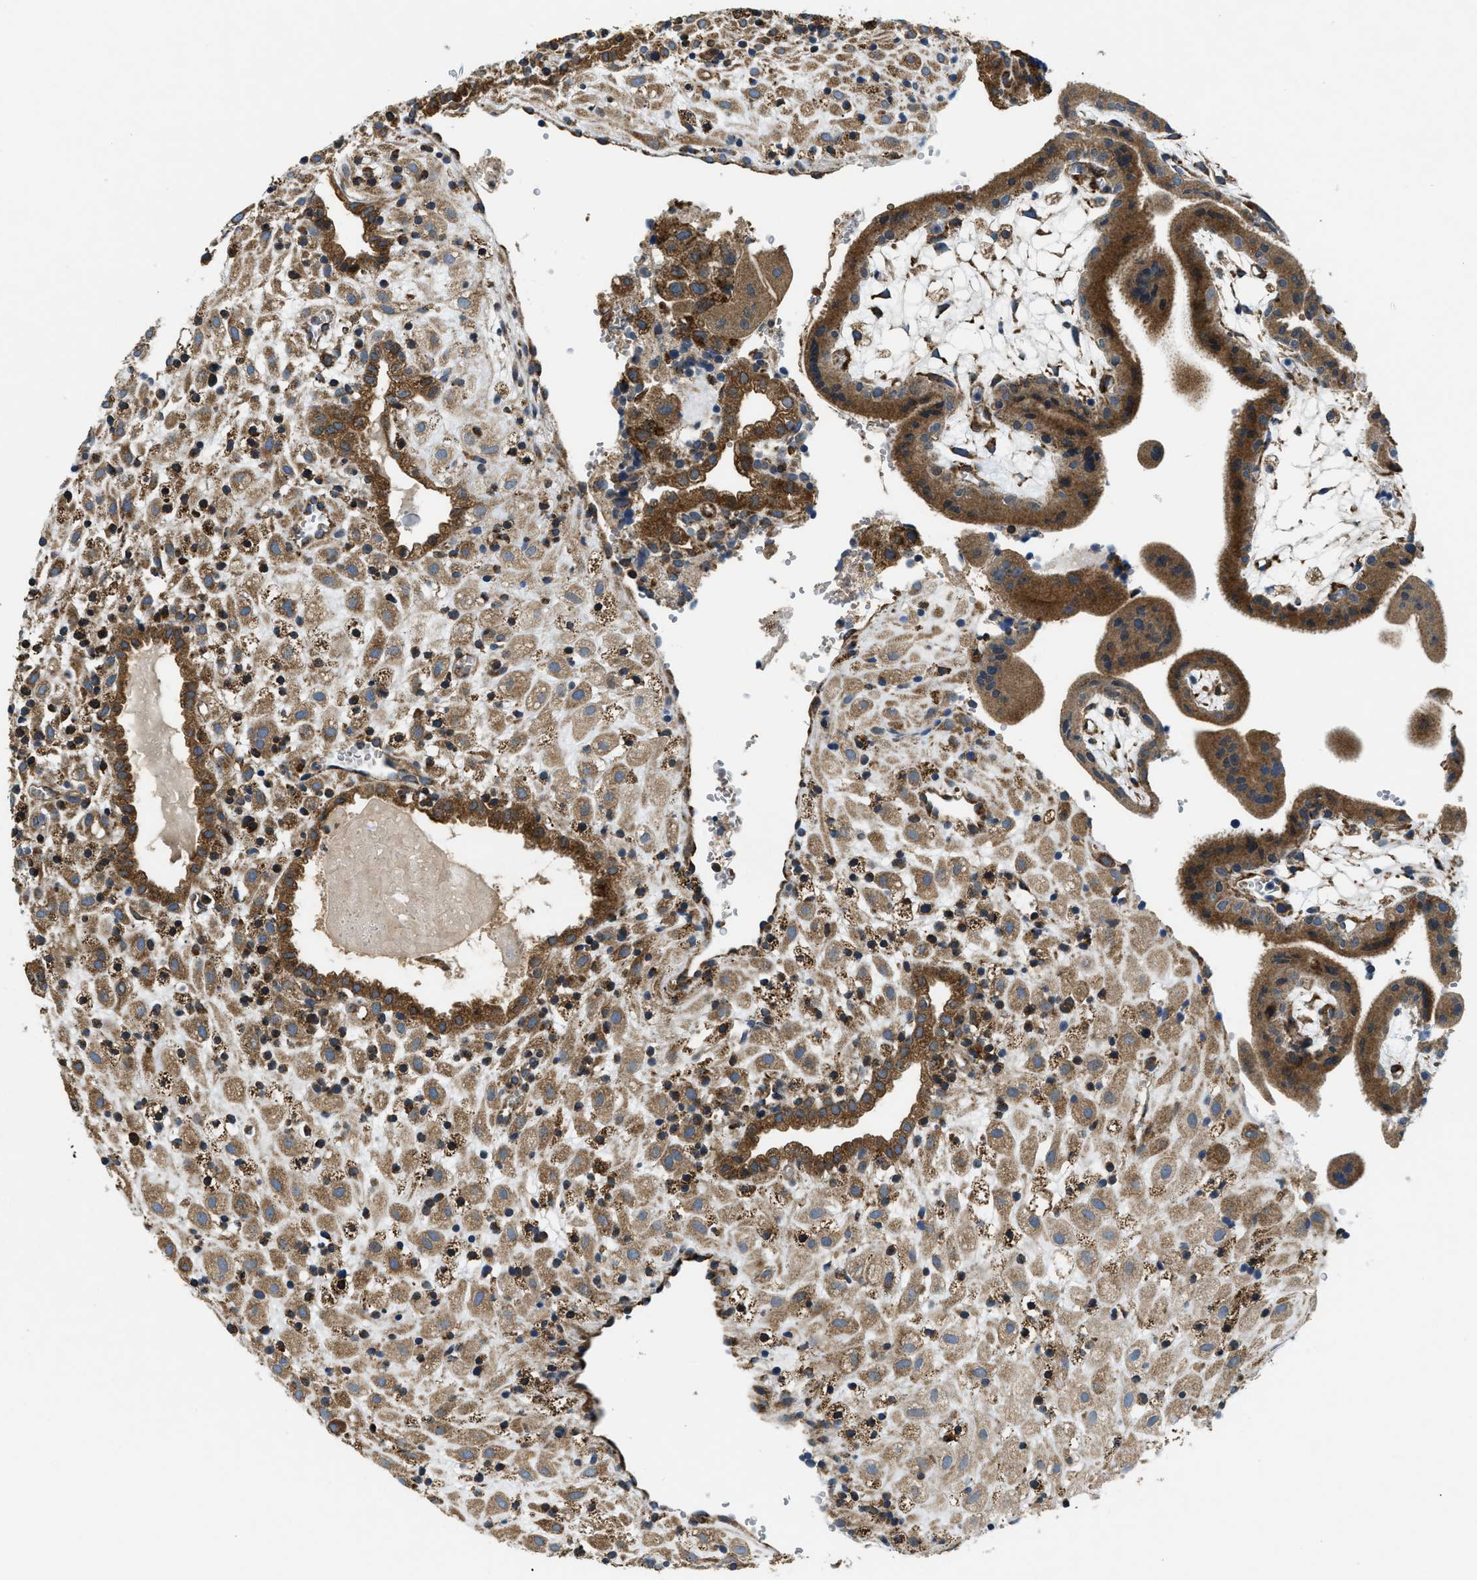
{"staining": {"intensity": "strong", "quantity": ">75%", "location": "cytoplasmic/membranous"}, "tissue": "placenta", "cell_type": "Decidual cells", "image_type": "normal", "snomed": [{"axis": "morphology", "description": "Normal tissue, NOS"}, {"axis": "topography", "description": "Placenta"}], "caption": "IHC staining of unremarkable placenta, which reveals high levels of strong cytoplasmic/membranous positivity in approximately >75% of decidual cells indicating strong cytoplasmic/membranous protein expression. The staining was performed using DAB (3,3'-diaminobenzidine) (brown) for protein detection and nuclei were counterstained in hematoxylin (blue).", "gene": "CSPG4", "patient": {"sex": "female", "age": 18}}